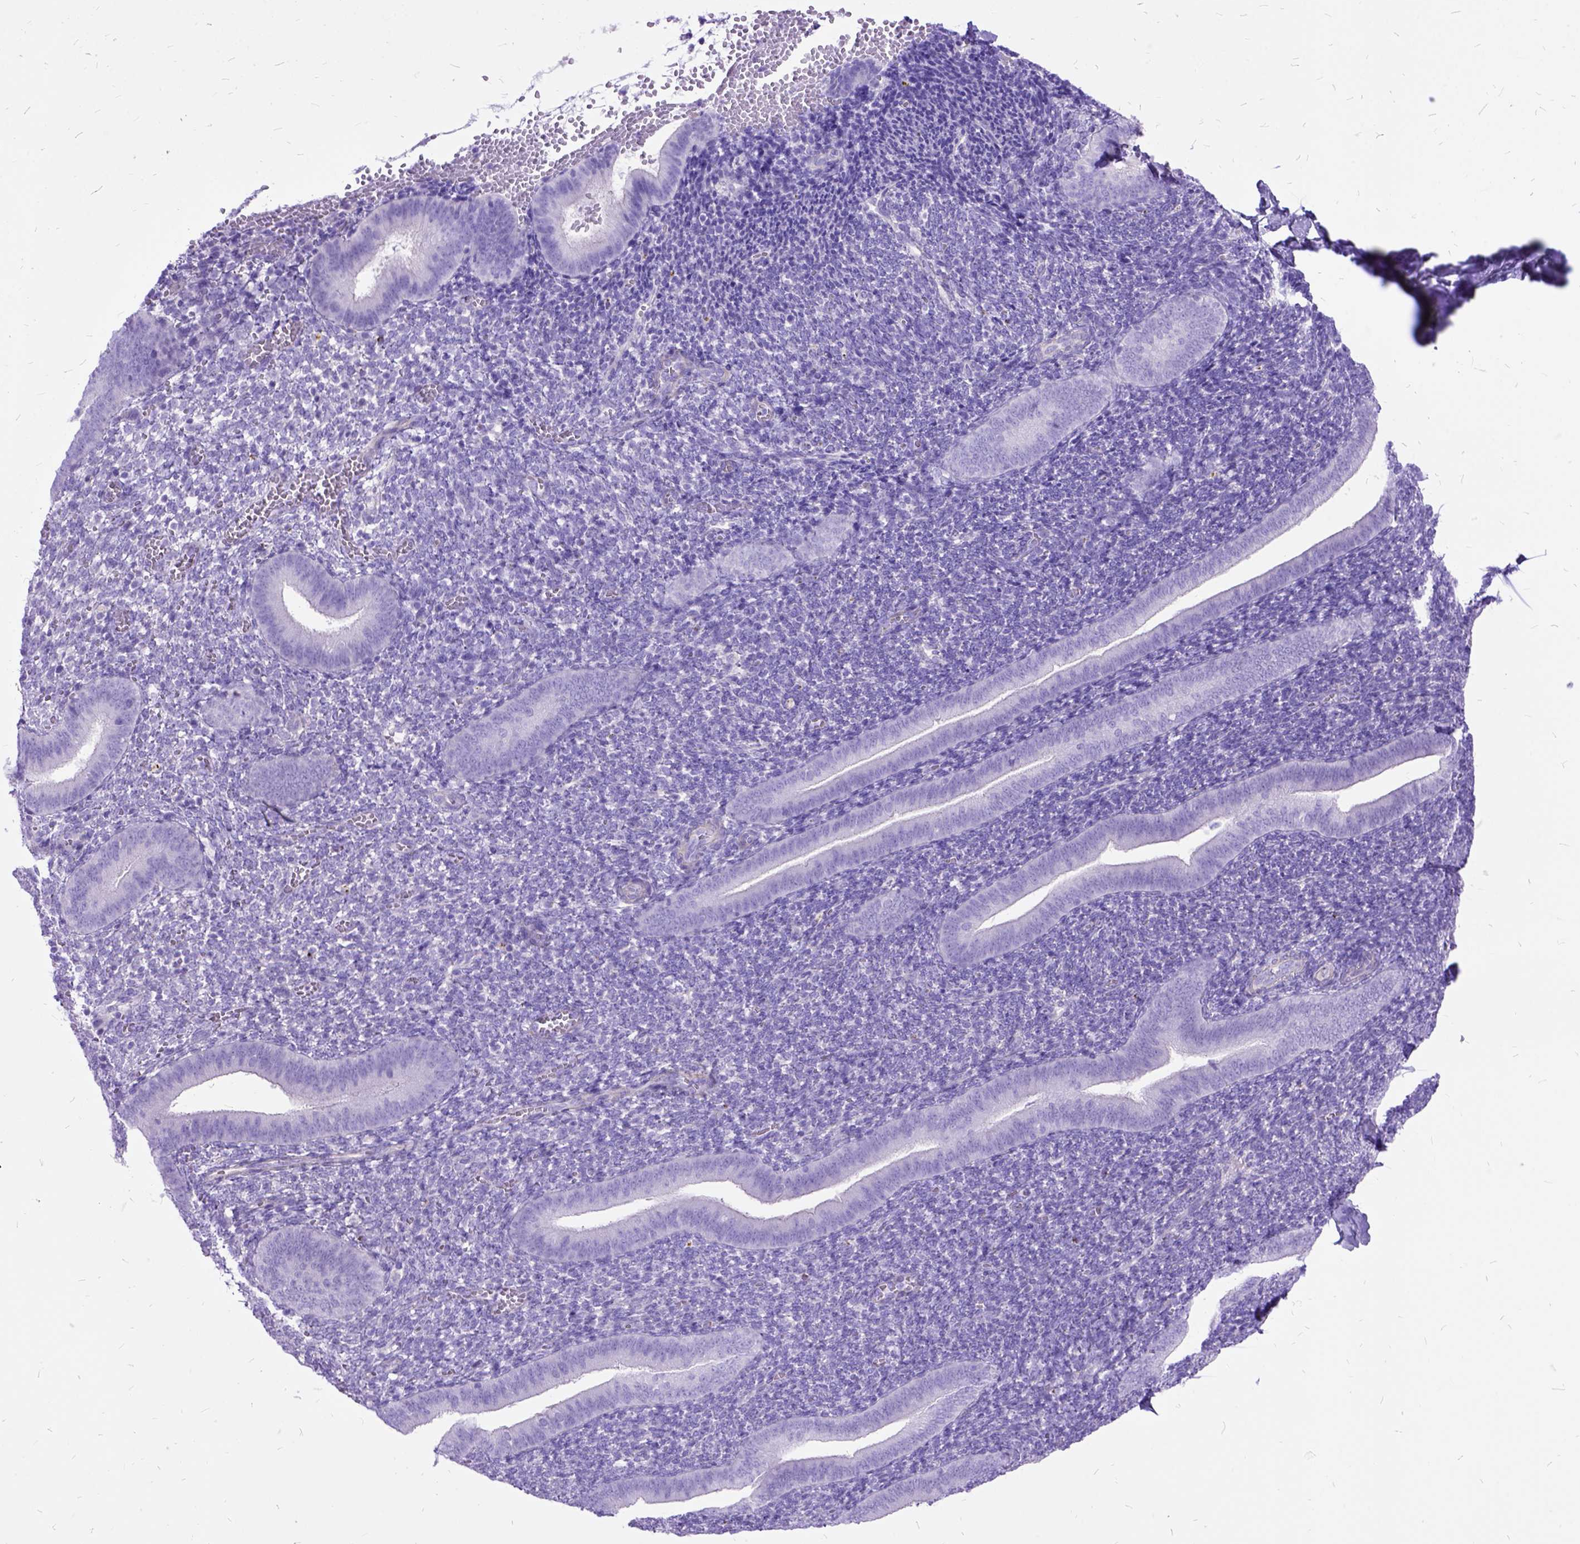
{"staining": {"intensity": "negative", "quantity": "none", "location": "none"}, "tissue": "endometrium", "cell_type": "Cells in endometrial stroma", "image_type": "normal", "snomed": [{"axis": "morphology", "description": "Normal tissue, NOS"}, {"axis": "topography", "description": "Endometrium"}], "caption": "Endometrium stained for a protein using immunohistochemistry (IHC) shows no positivity cells in endometrial stroma.", "gene": "ARL9", "patient": {"sex": "female", "age": 25}}